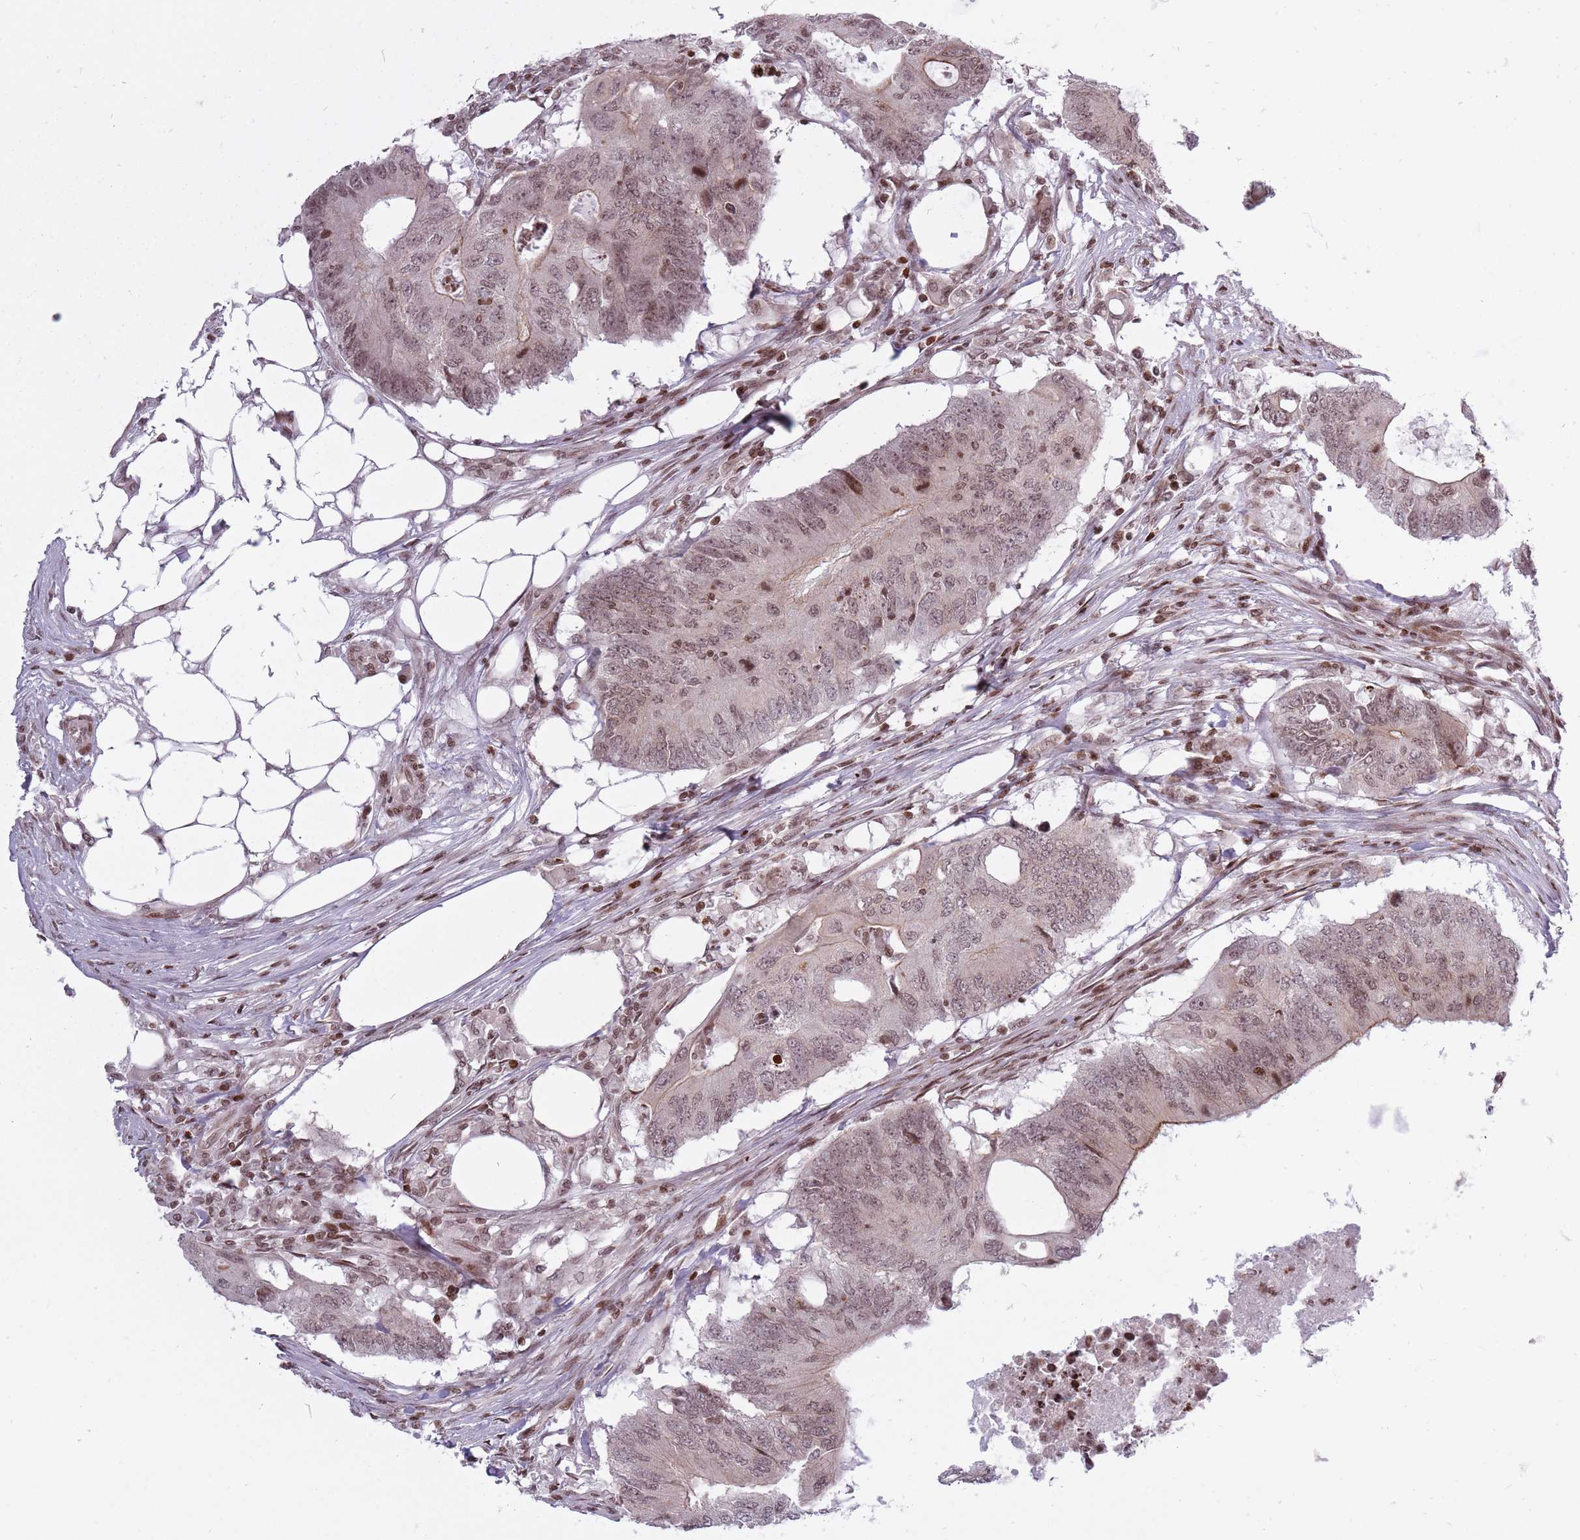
{"staining": {"intensity": "moderate", "quantity": ">75%", "location": "nuclear"}, "tissue": "colorectal cancer", "cell_type": "Tumor cells", "image_type": "cancer", "snomed": [{"axis": "morphology", "description": "Adenocarcinoma, NOS"}, {"axis": "topography", "description": "Colon"}], "caption": "Brown immunohistochemical staining in colorectal adenocarcinoma demonstrates moderate nuclear expression in approximately >75% of tumor cells.", "gene": "TMC6", "patient": {"sex": "male", "age": 71}}